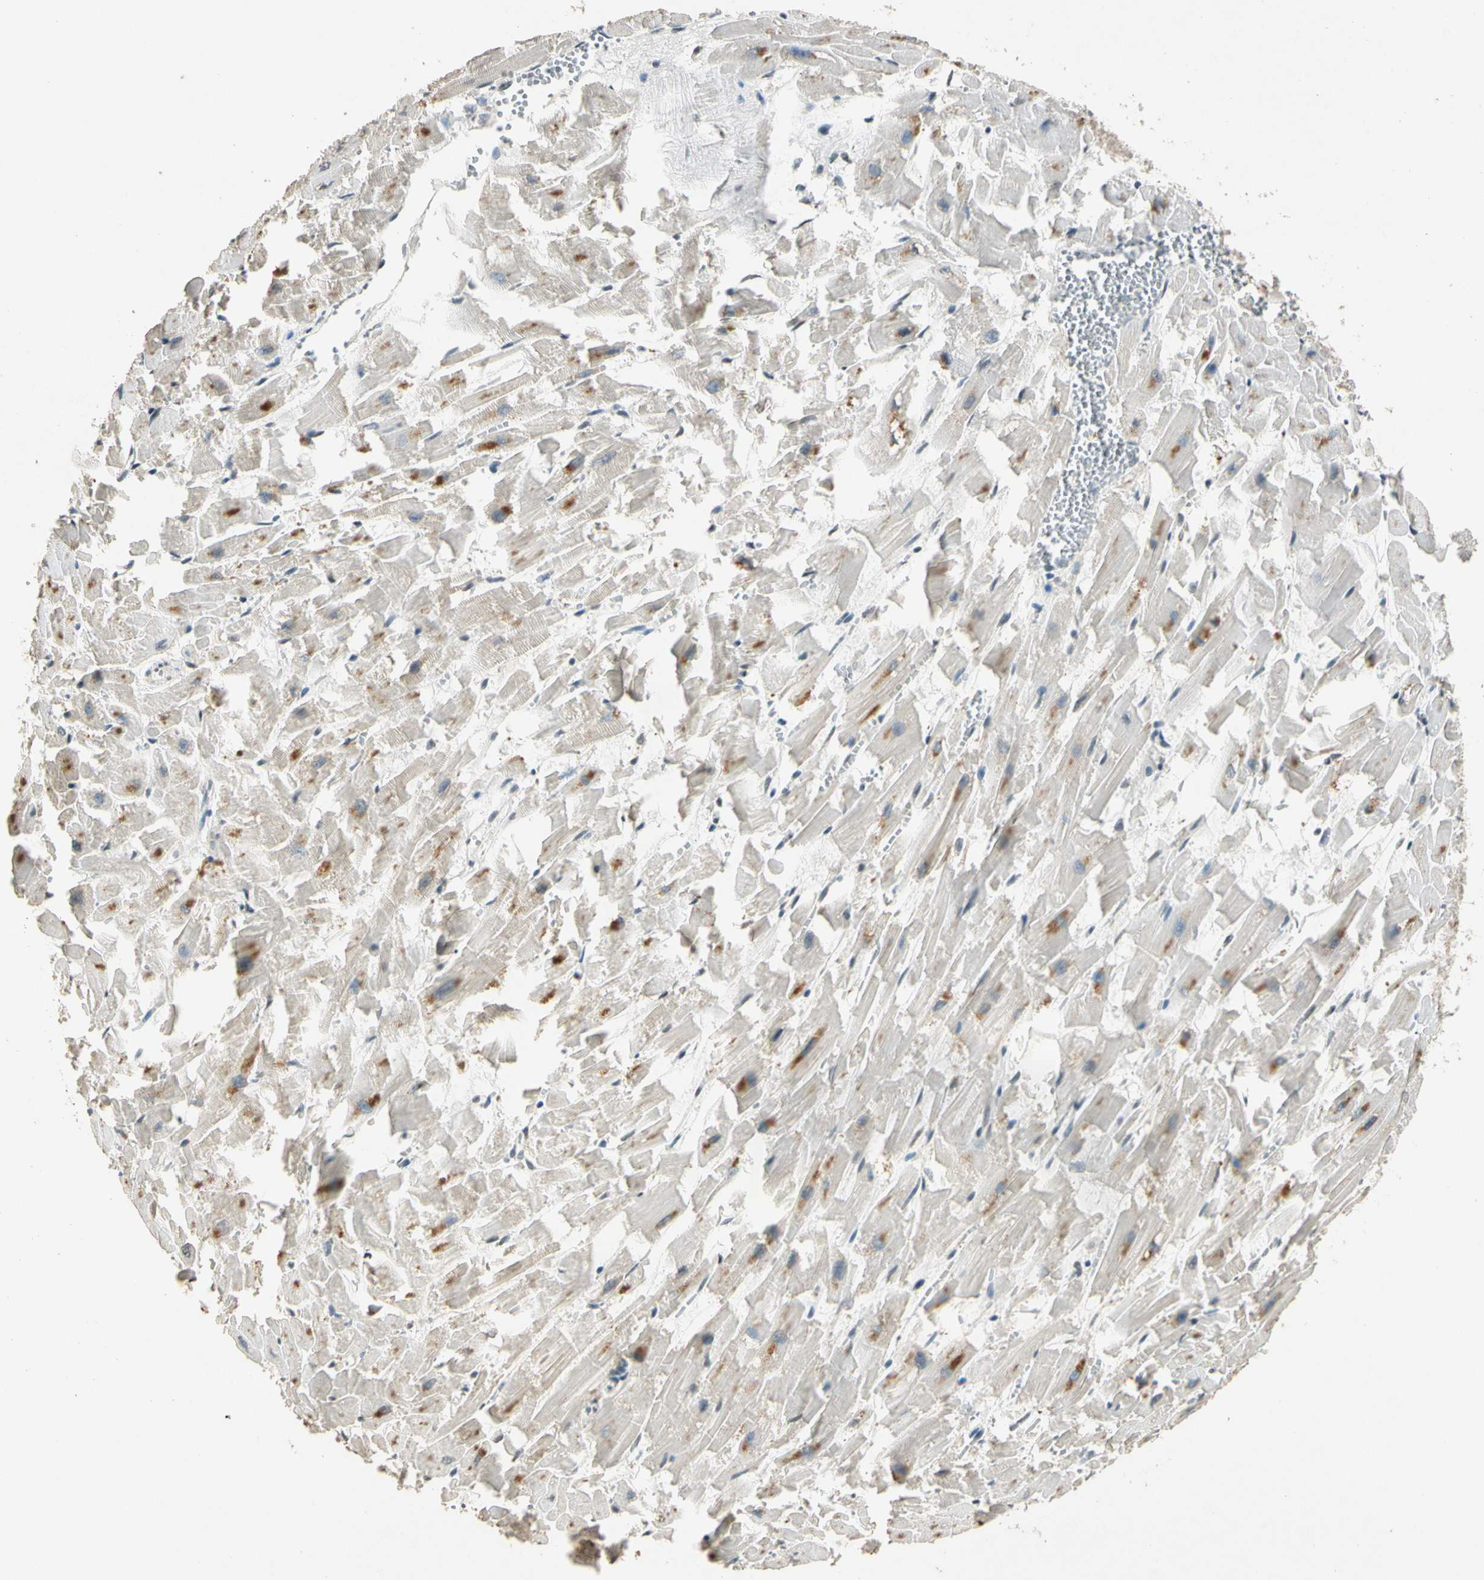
{"staining": {"intensity": "moderate", "quantity": "25%-75%", "location": "cytoplasmic/membranous"}, "tissue": "heart muscle", "cell_type": "Cardiomyocytes", "image_type": "normal", "snomed": [{"axis": "morphology", "description": "Normal tissue, NOS"}, {"axis": "topography", "description": "Heart"}], "caption": "Brown immunohistochemical staining in unremarkable heart muscle reveals moderate cytoplasmic/membranous expression in about 25%-75% of cardiomyocytes. The protein is stained brown, and the nuclei are stained in blue (DAB (3,3'-diaminobenzidine) IHC with brightfield microscopy, high magnification).", "gene": "ZBTB4", "patient": {"sex": "female", "age": 19}}